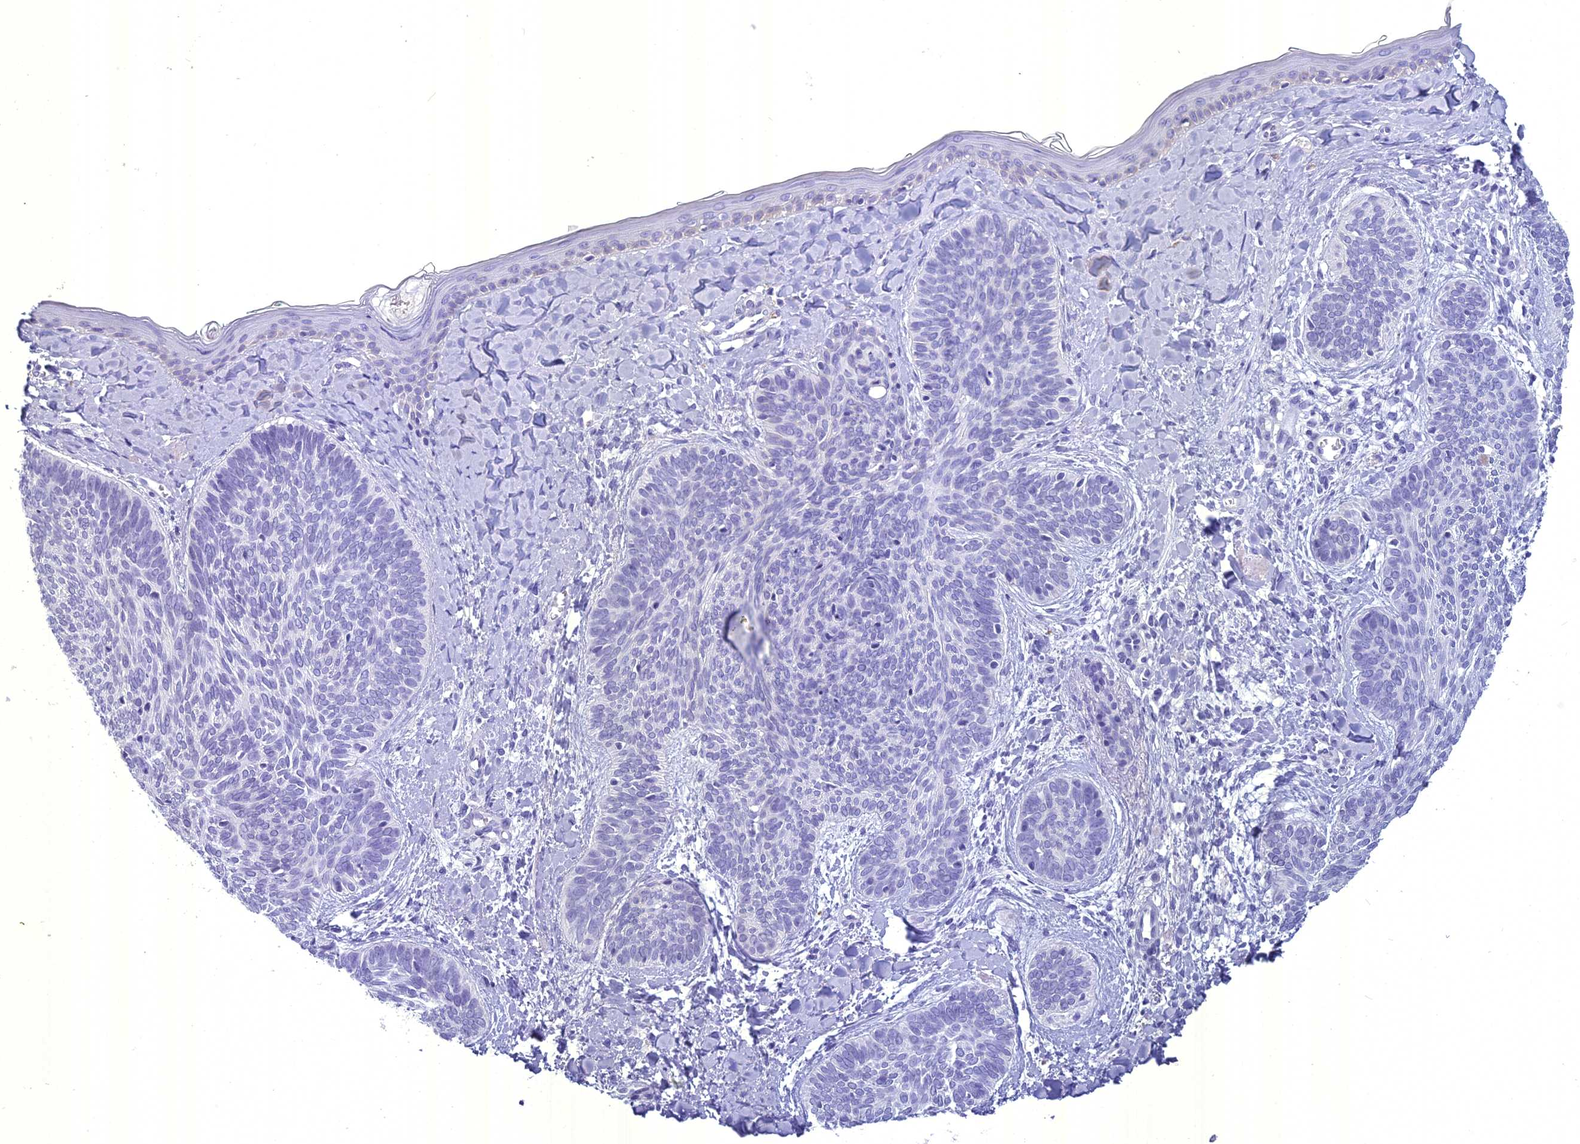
{"staining": {"intensity": "negative", "quantity": "none", "location": "none"}, "tissue": "skin cancer", "cell_type": "Tumor cells", "image_type": "cancer", "snomed": [{"axis": "morphology", "description": "Basal cell carcinoma"}, {"axis": "topography", "description": "Skin"}], "caption": "High magnification brightfield microscopy of basal cell carcinoma (skin) stained with DAB (3,3'-diaminobenzidine) (brown) and counterstained with hematoxylin (blue): tumor cells show no significant staining.", "gene": "UNC80", "patient": {"sex": "female", "age": 81}}